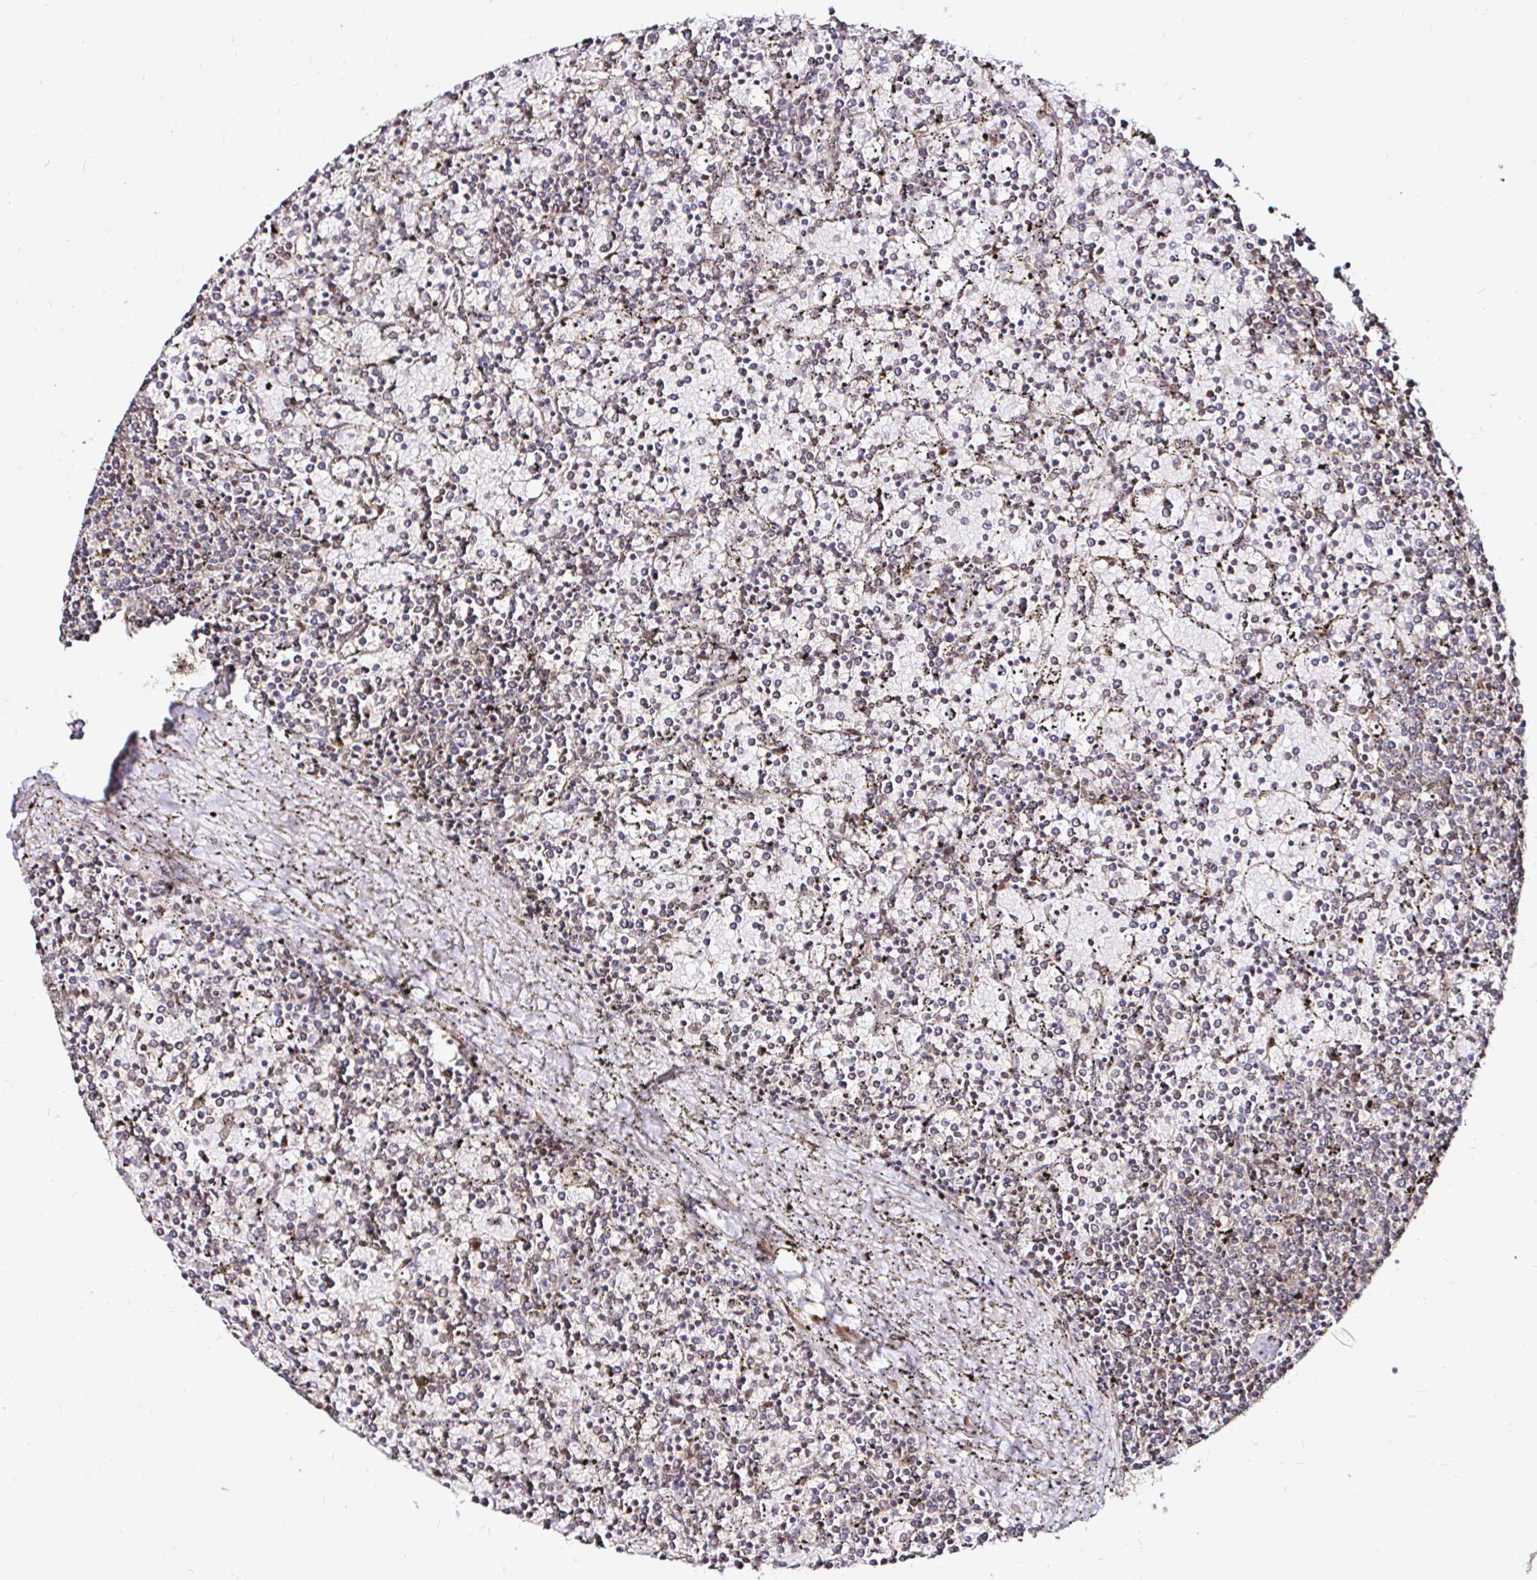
{"staining": {"intensity": "negative", "quantity": "none", "location": "none"}, "tissue": "lymphoma", "cell_type": "Tumor cells", "image_type": "cancer", "snomed": [{"axis": "morphology", "description": "Malignant lymphoma, non-Hodgkin's type, Low grade"}, {"axis": "topography", "description": "Spleen"}], "caption": "An immunohistochemistry micrograph of lymphoma is shown. There is no staining in tumor cells of lymphoma.", "gene": "SNRPC", "patient": {"sex": "female", "age": 77}}